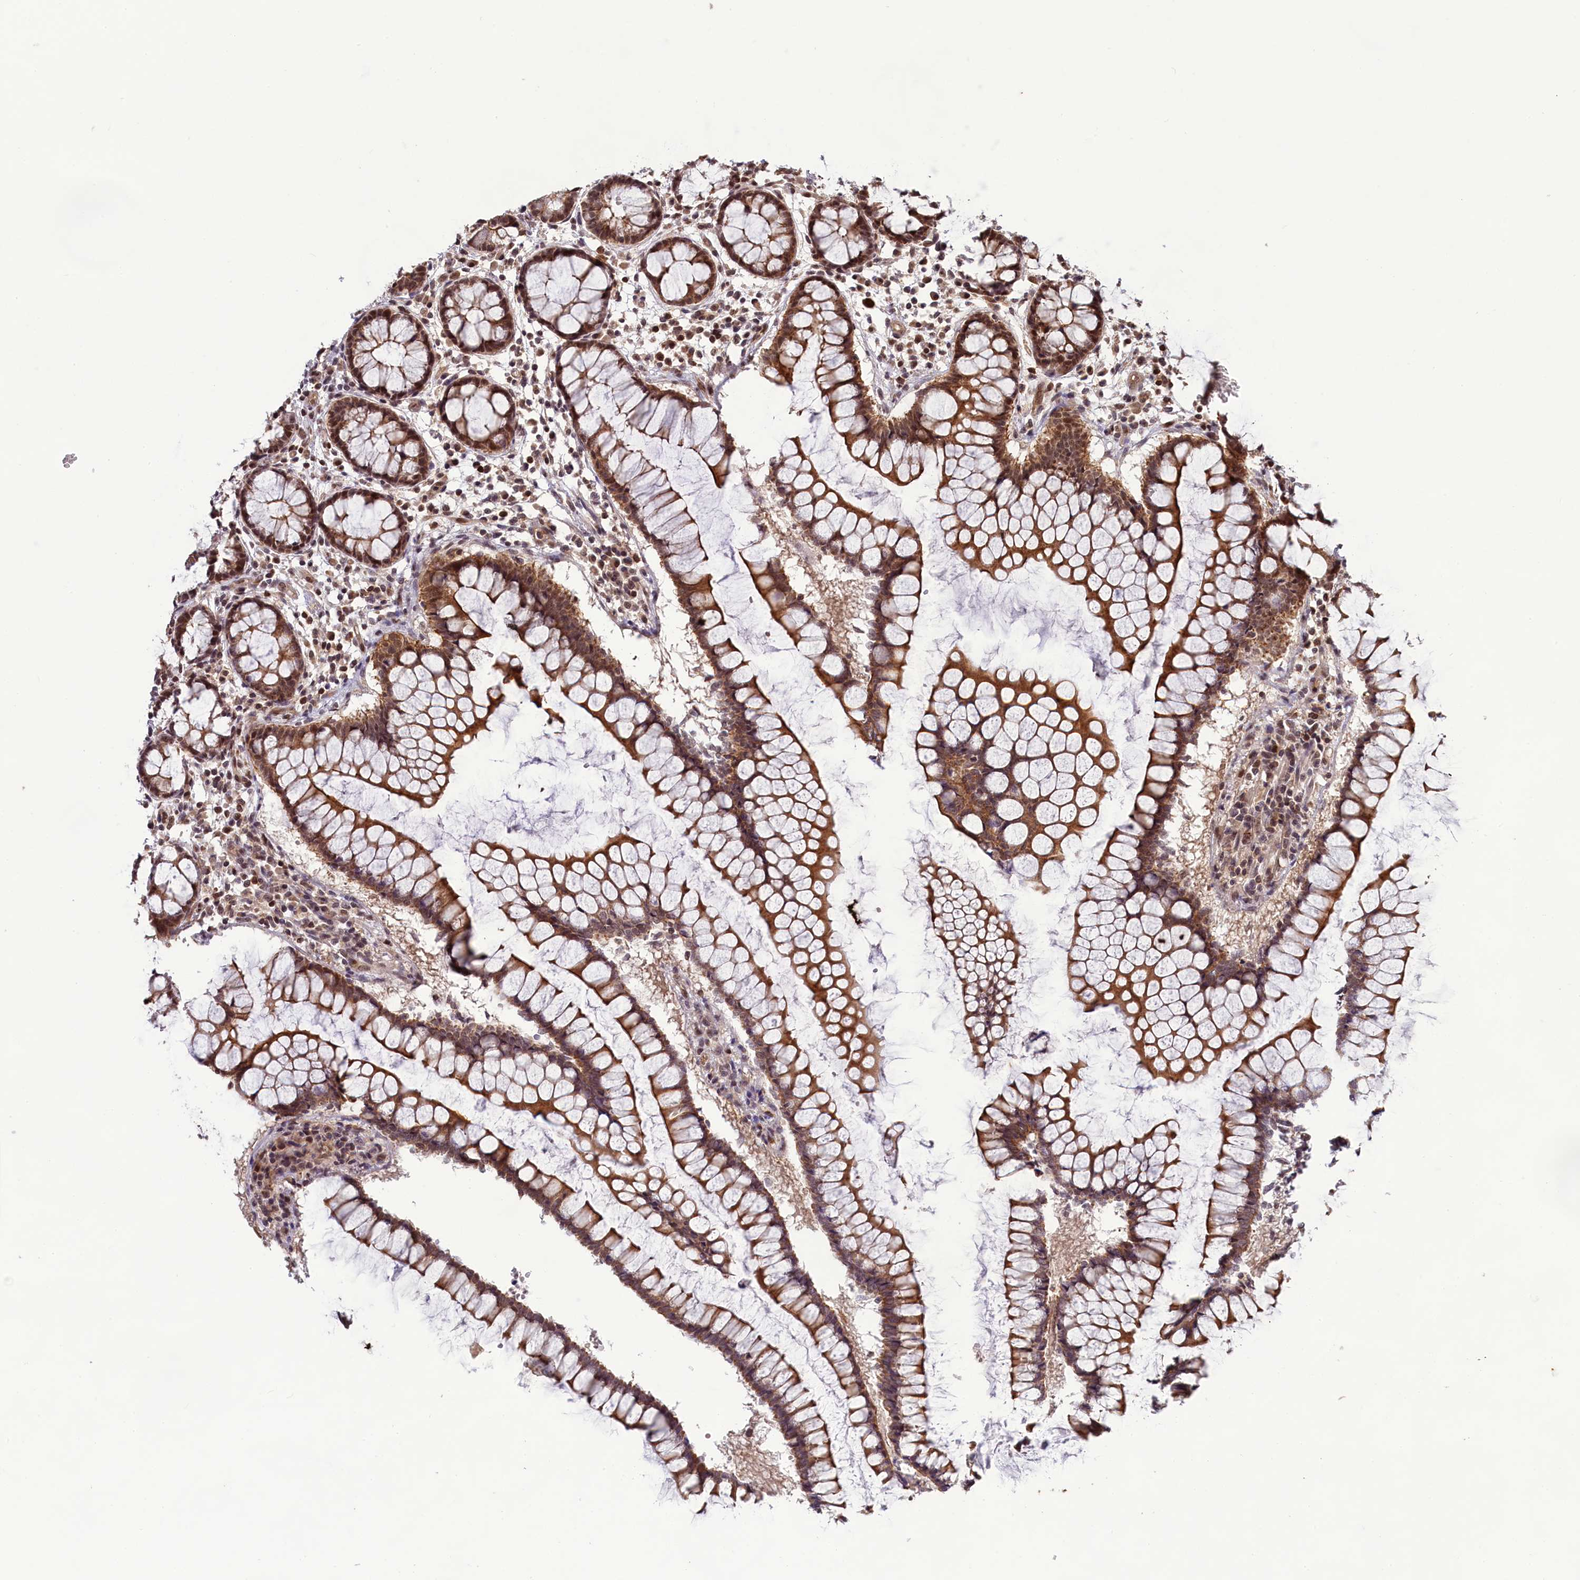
{"staining": {"intensity": "strong", "quantity": ">75%", "location": "nuclear"}, "tissue": "colon", "cell_type": "Endothelial cells", "image_type": "normal", "snomed": [{"axis": "morphology", "description": "Normal tissue, NOS"}, {"axis": "morphology", "description": "Adenocarcinoma, NOS"}, {"axis": "topography", "description": "Colon"}], "caption": "Normal colon shows strong nuclear positivity in about >75% of endothelial cells.", "gene": "CARD8", "patient": {"sex": "female", "age": 55}}